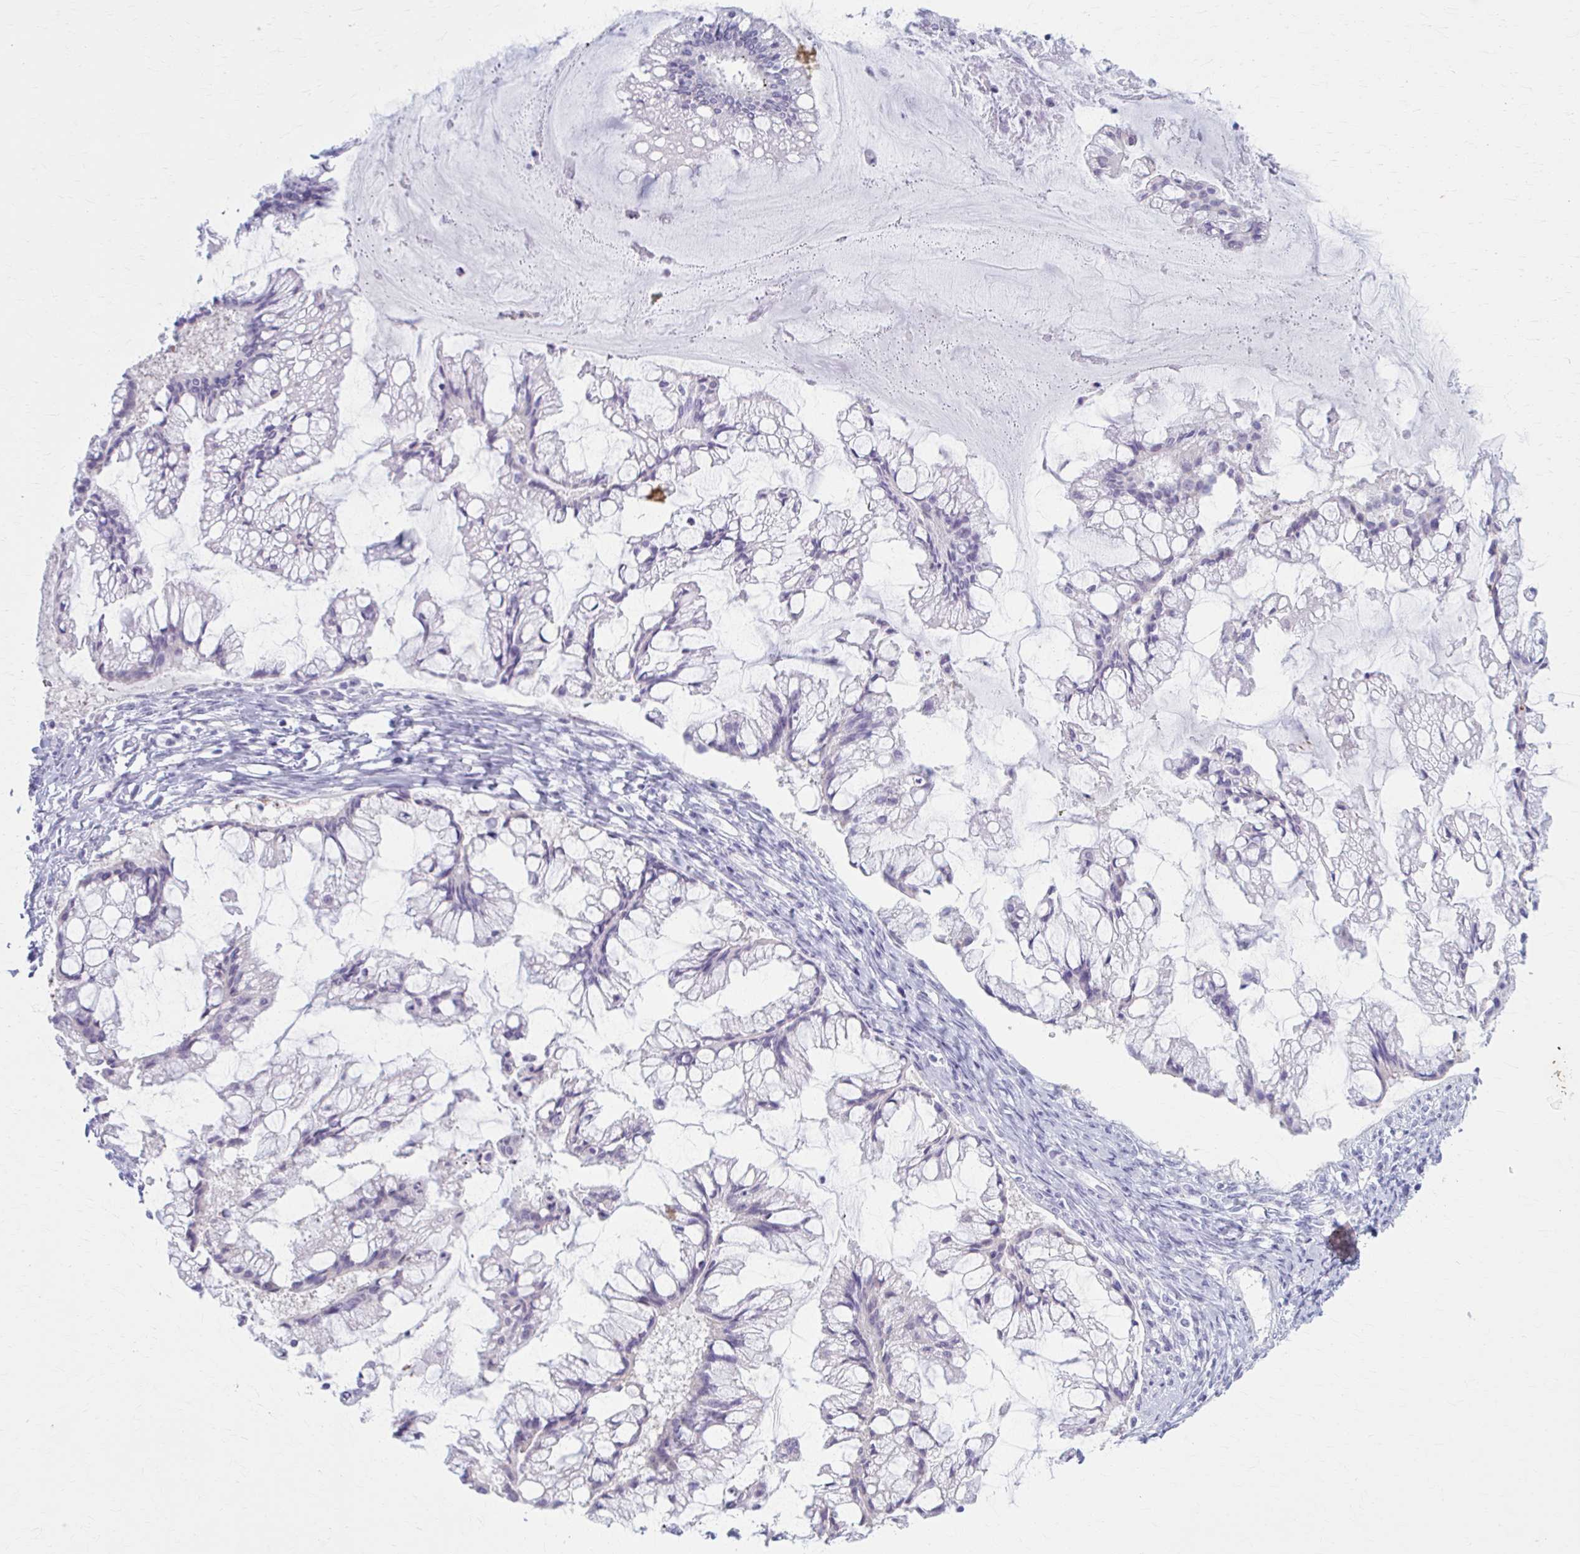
{"staining": {"intensity": "negative", "quantity": "none", "location": "none"}, "tissue": "ovarian cancer", "cell_type": "Tumor cells", "image_type": "cancer", "snomed": [{"axis": "morphology", "description": "Cystadenocarcinoma, mucinous, NOS"}, {"axis": "topography", "description": "Ovary"}], "caption": "Immunohistochemistry of human ovarian cancer shows no staining in tumor cells.", "gene": "PRKRA", "patient": {"sex": "female", "age": 73}}